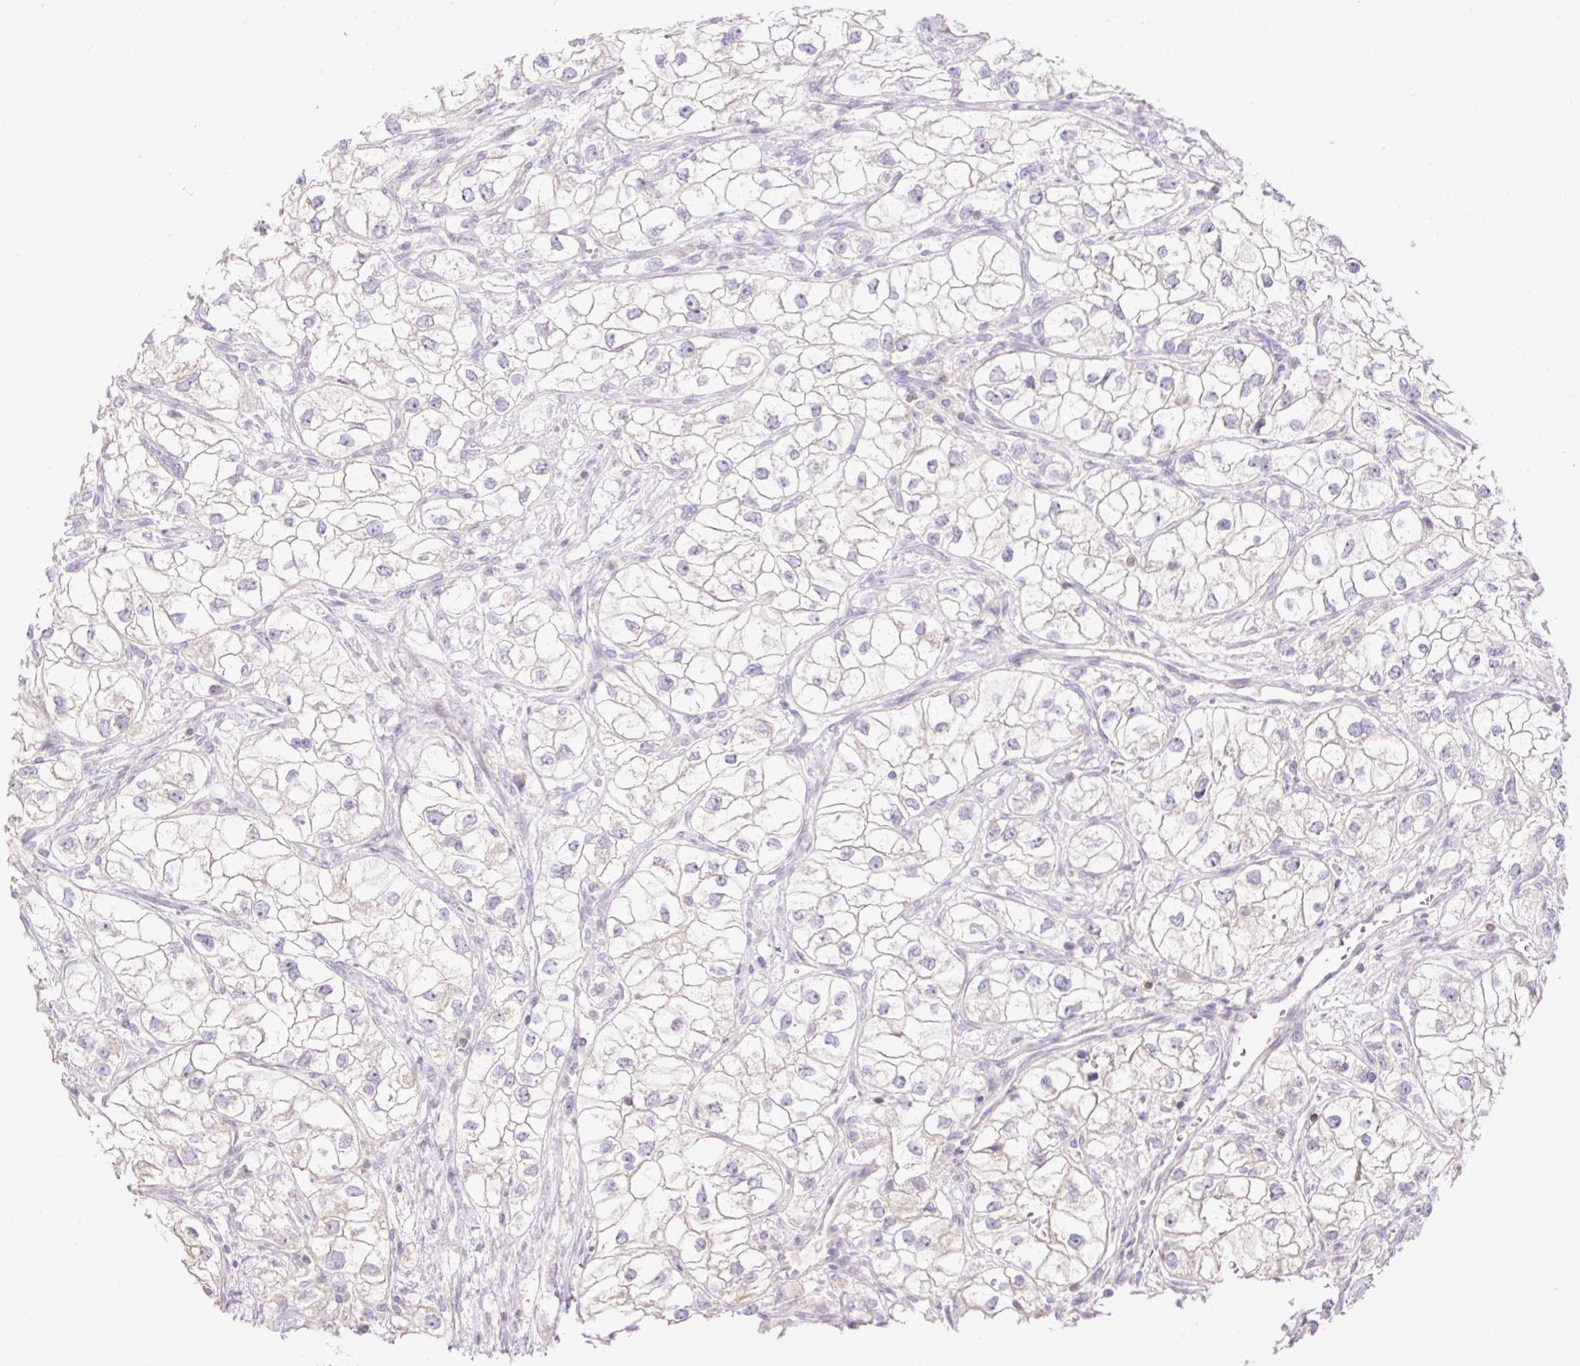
{"staining": {"intensity": "negative", "quantity": "none", "location": "none"}, "tissue": "renal cancer", "cell_type": "Tumor cells", "image_type": "cancer", "snomed": [{"axis": "morphology", "description": "Adenocarcinoma, NOS"}, {"axis": "topography", "description": "Kidney"}], "caption": "Immunohistochemistry (IHC) of human adenocarcinoma (renal) exhibits no staining in tumor cells.", "gene": "VPS25", "patient": {"sex": "male", "age": 59}}